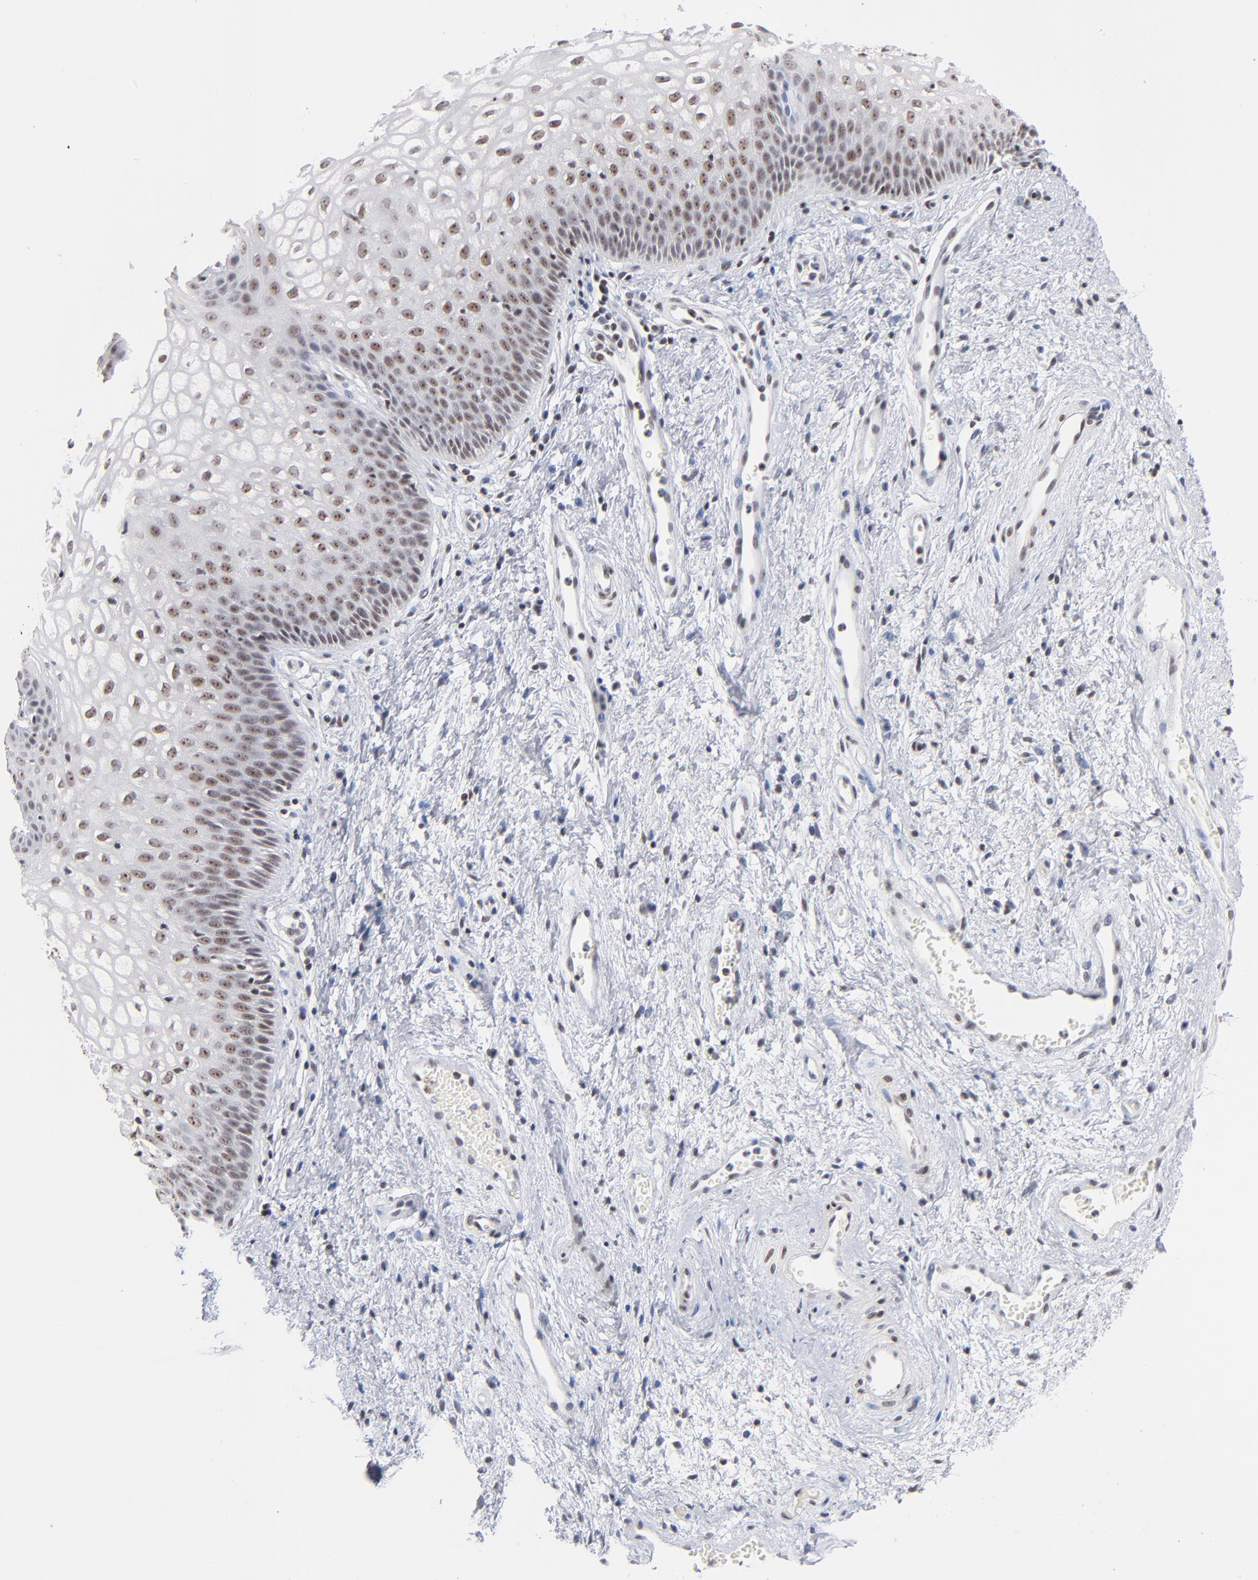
{"staining": {"intensity": "weak", "quantity": ">75%", "location": "nuclear"}, "tissue": "vagina", "cell_type": "Squamous epithelial cells", "image_type": "normal", "snomed": [{"axis": "morphology", "description": "Normal tissue, NOS"}, {"axis": "topography", "description": "Vagina"}], "caption": "Immunohistochemical staining of unremarkable human vagina shows low levels of weak nuclear expression in approximately >75% of squamous epithelial cells.", "gene": "ZNF143", "patient": {"sex": "female", "age": 34}}